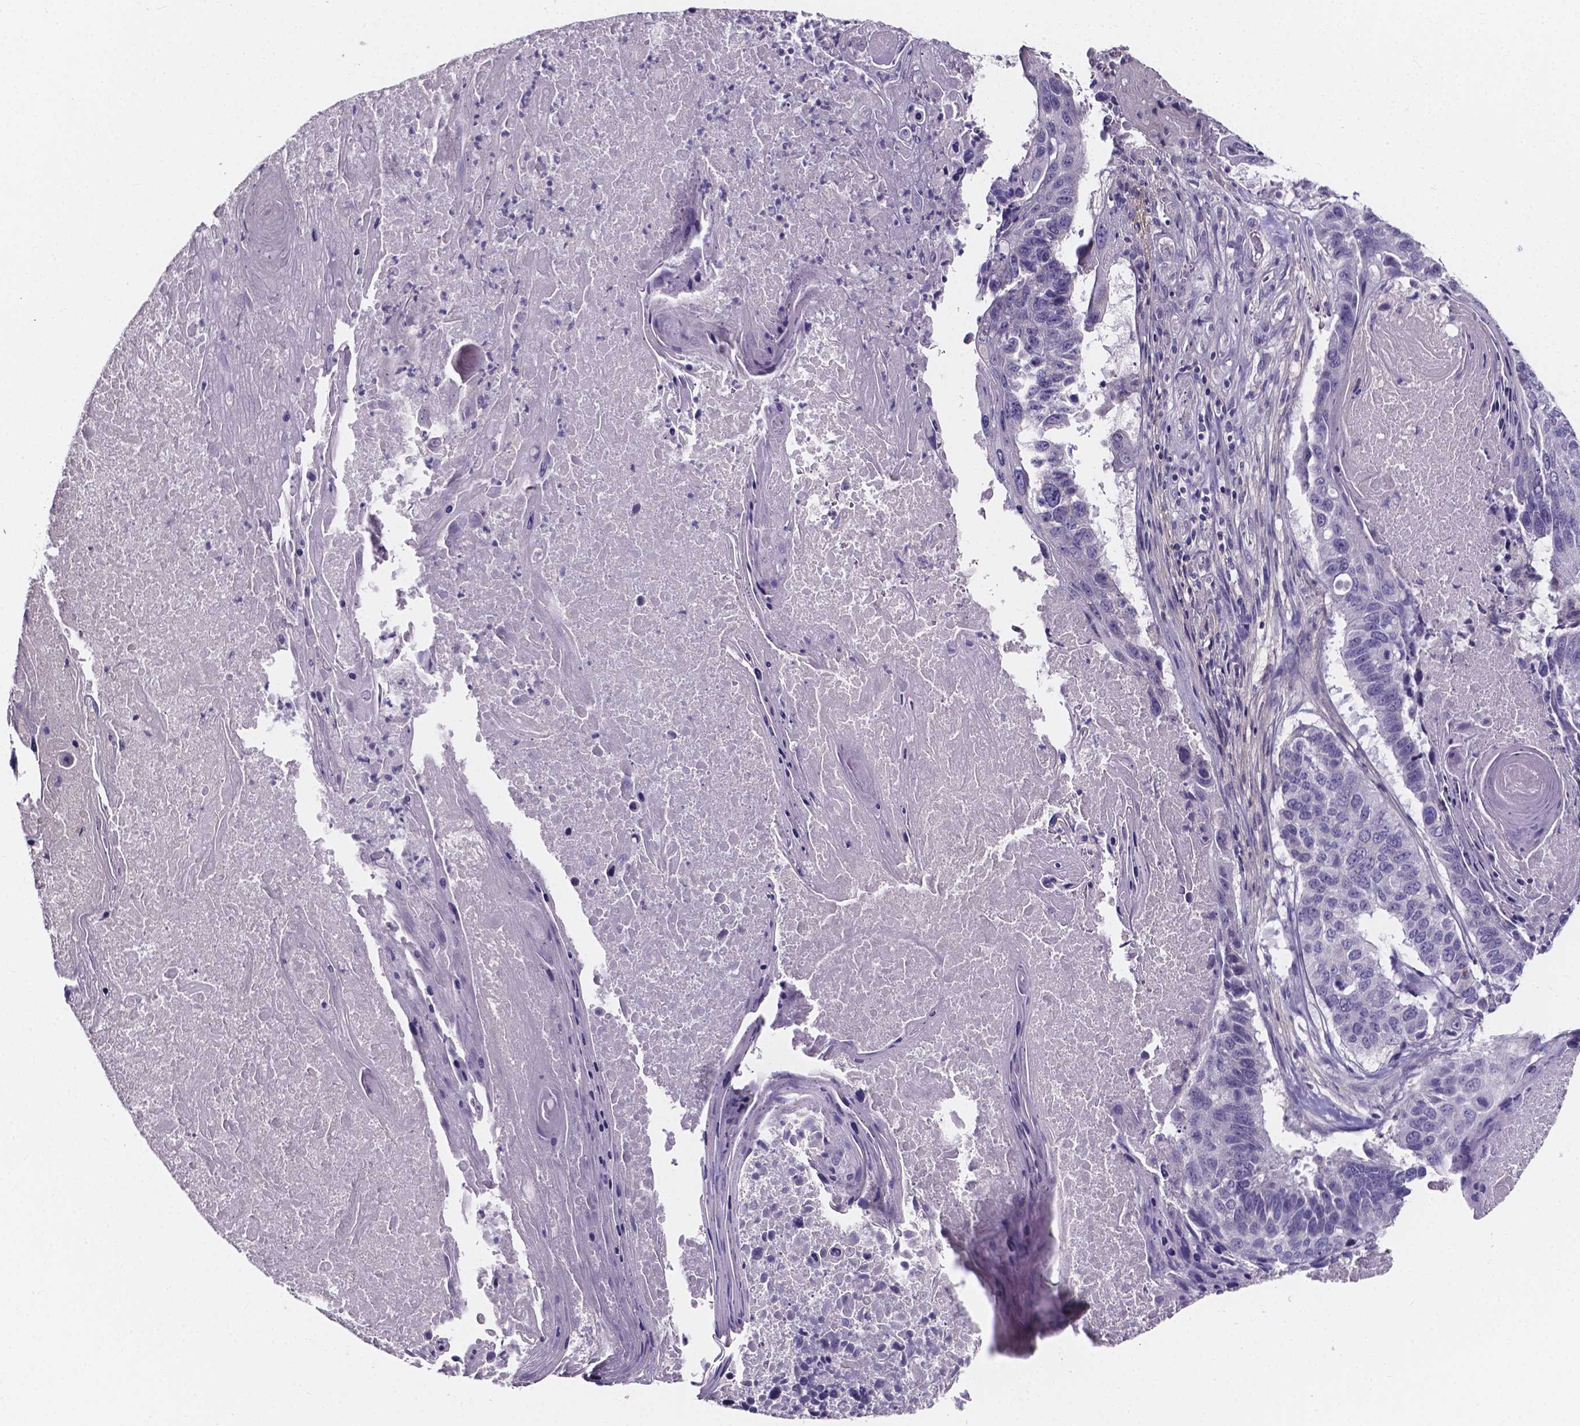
{"staining": {"intensity": "negative", "quantity": "none", "location": "none"}, "tissue": "lung cancer", "cell_type": "Tumor cells", "image_type": "cancer", "snomed": [{"axis": "morphology", "description": "Squamous cell carcinoma, NOS"}, {"axis": "topography", "description": "Lung"}], "caption": "A micrograph of human squamous cell carcinoma (lung) is negative for staining in tumor cells.", "gene": "SPOCD1", "patient": {"sex": "male", "age": 73}}